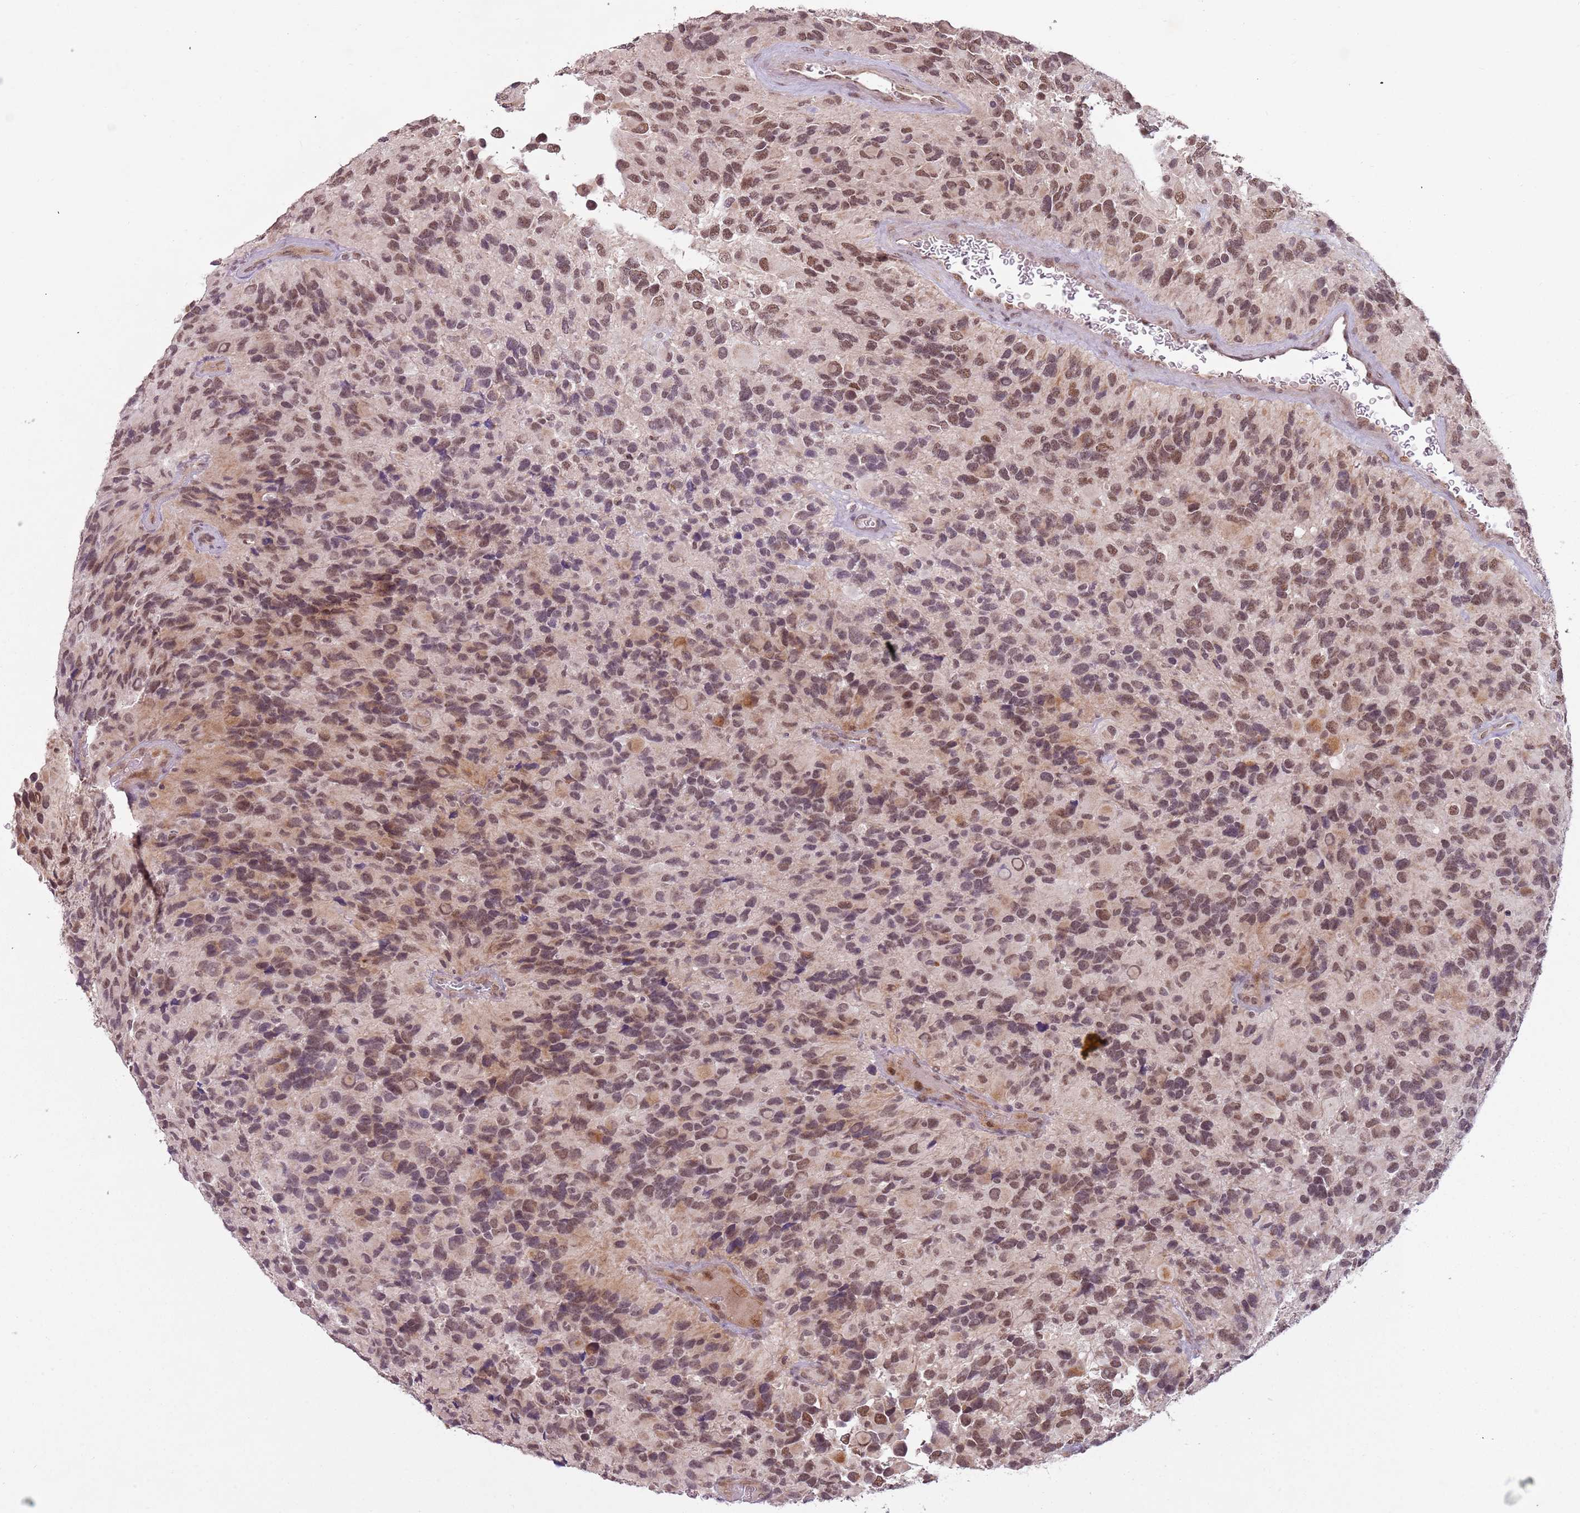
{"staining": {"intensity": "moderate", "quantity": ">75%", "location": "nuclear"}, "tissue": "glioma", "cell_type": "Tumor cells", "image_type": "cancer", "snomed": [{"axis": "morphology", "description": "Glioma, malignant, High grade"}, {"axis": "topography", "description": "Brain"}], "caption": "Moderate nuclear expression is present in approximately >75% of tumor cells in glioma.", "gene": "FAM120AOS", "patient": {"sex": "male", "age": 77}}